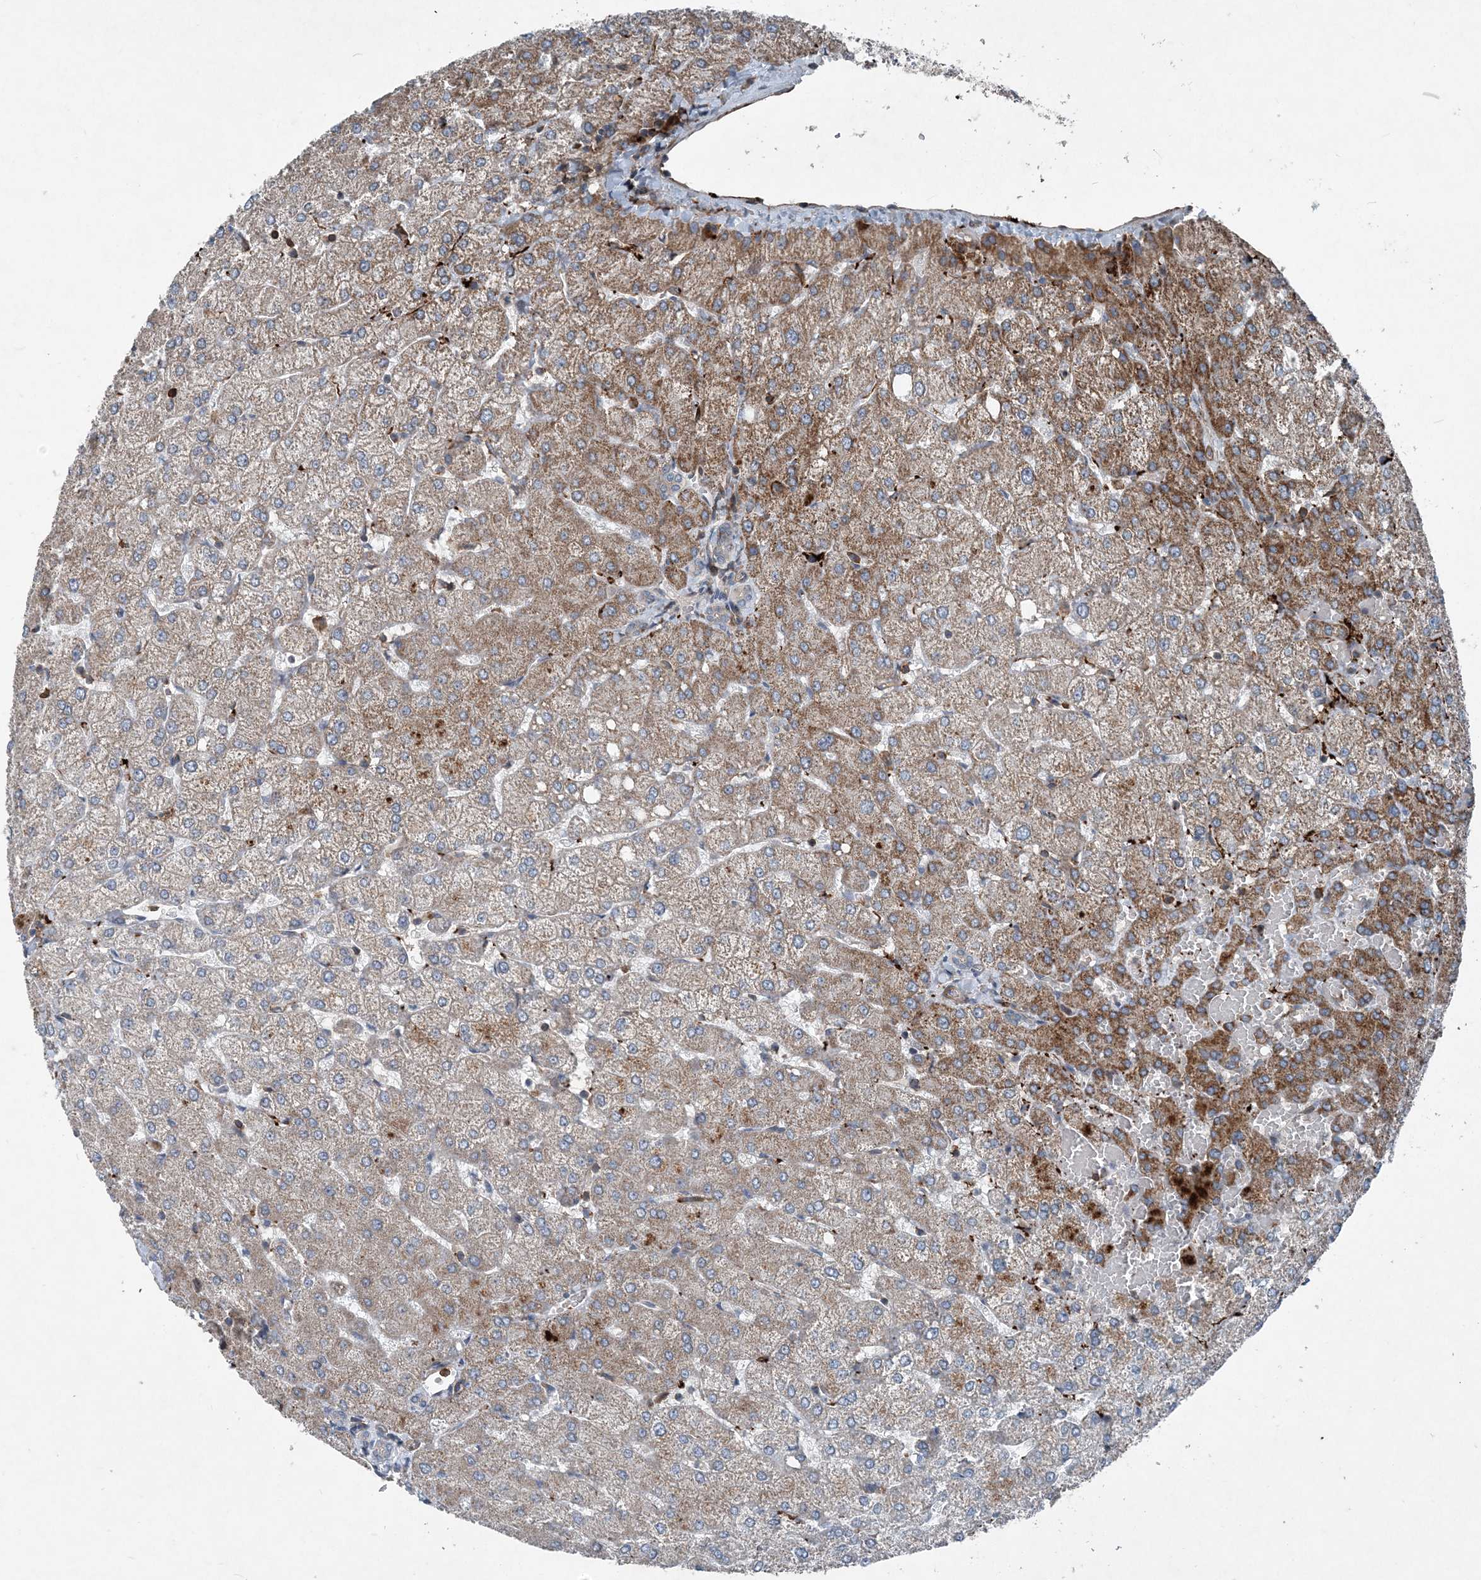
{"staining": {"intensity": "negative", "quantity": "none", "location": "none"}, "tissue": "liver", "cell_type": "Cholangiocytes", "image_type": "normal", "snomed": [{"axis": "morphology", "description": "Normal tissue, NOS"}, {"axis": "topography", "description": "Liver"}], "caption": "The micrograph exhibits no significant staining in cholangiocytes of liver.", "gene": "DGUOK", "patient": {"sex": "female", "age": 54}}